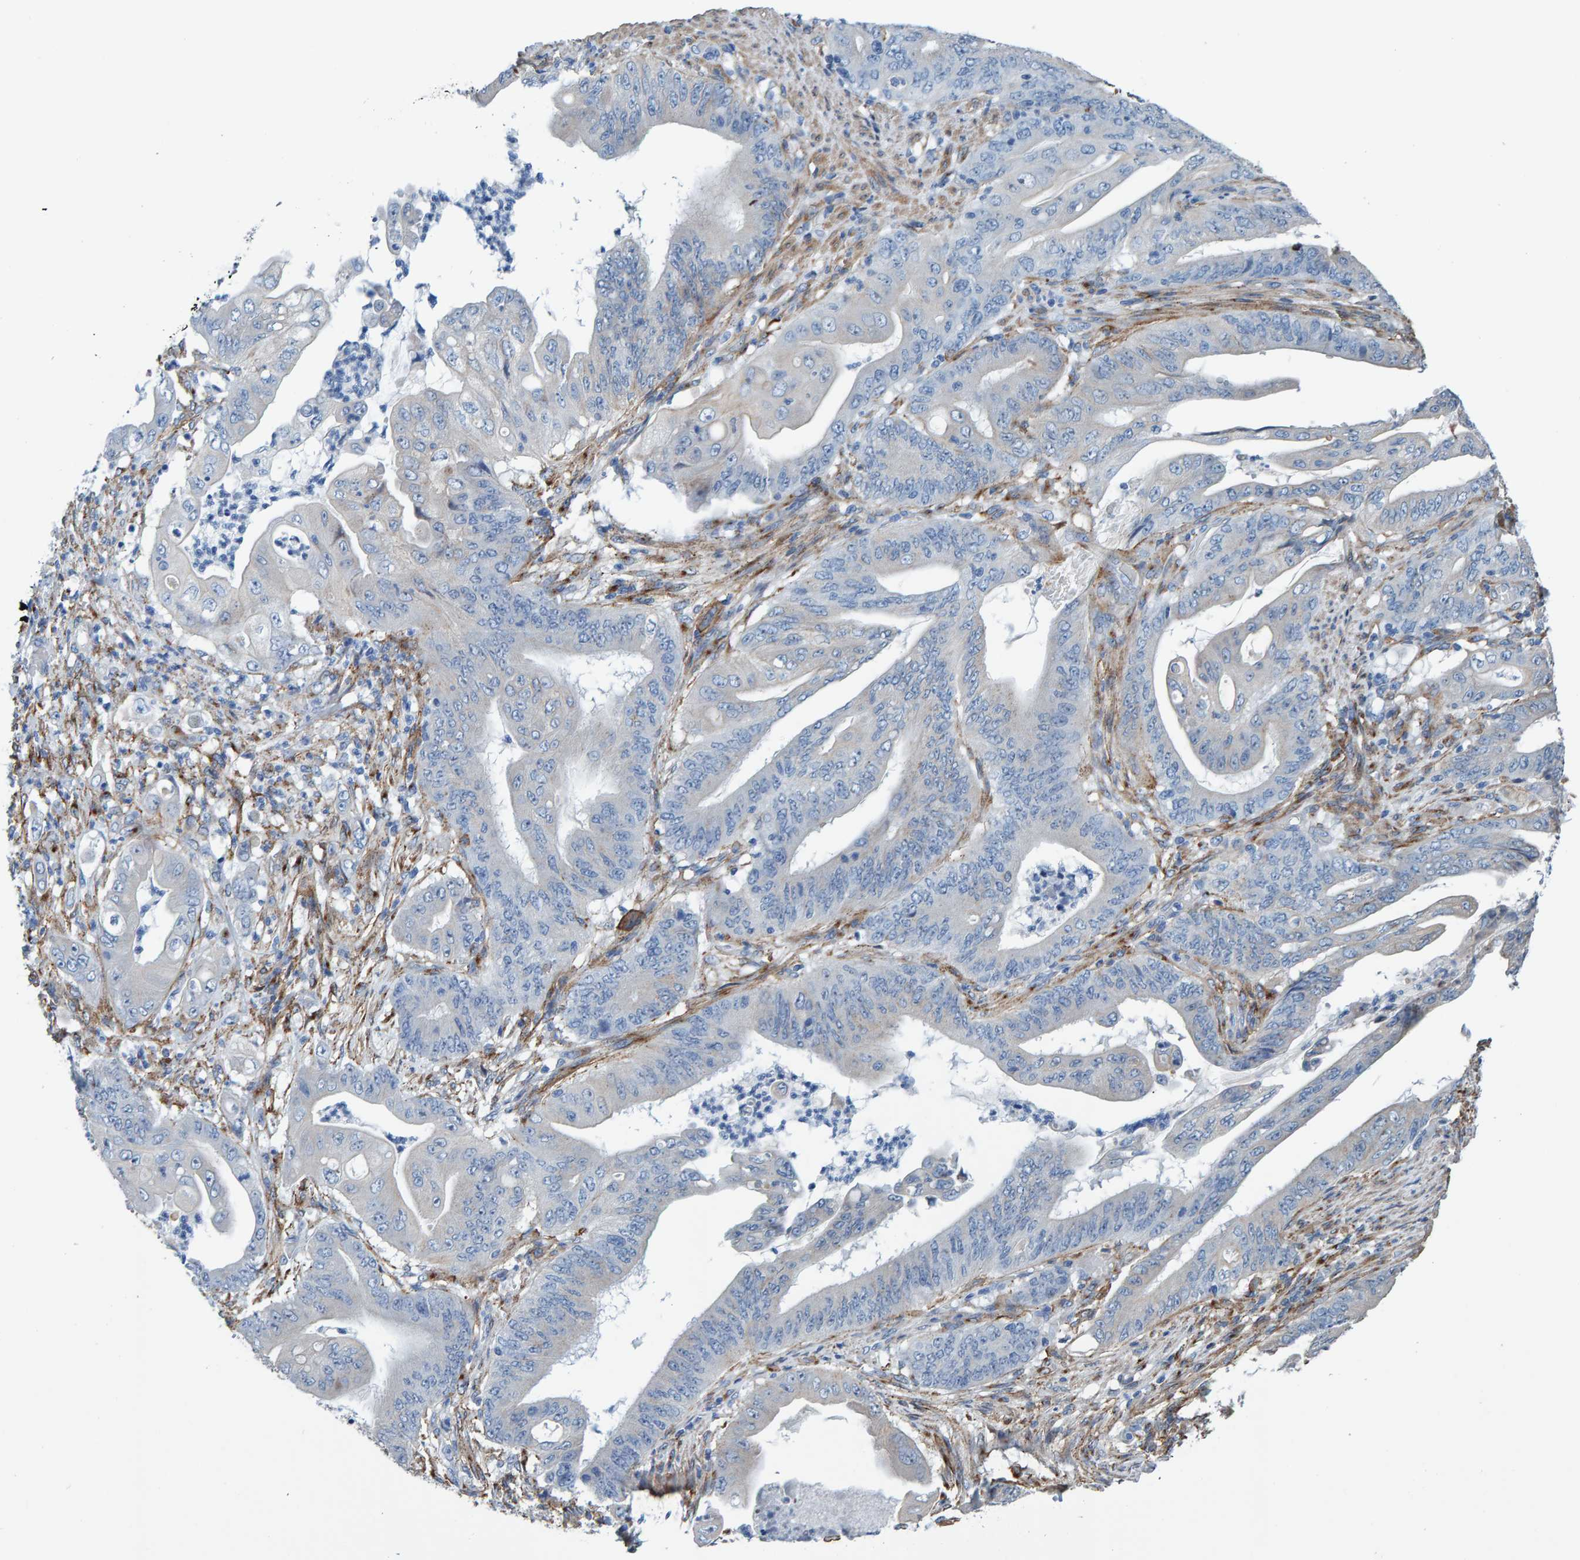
{"staining": {"intensity": "weak", "quantity": "<25%", "location": "cytoplasmic/membranous"}, "tissue": "stomach cancer", "cell_type": "Tumor cells", "image_type": "cancer", "snomed": [{"axis": "morphology", "description": "Adenocarcinoma, NOS"}, {"axis": "topography", "description": "Stomach"}], "caption": "Tumor cells show no significant protein expression in stomach adenocarcinoma.", "gene": "LRP1", "patient": {"sex": "female", "age": 73}}